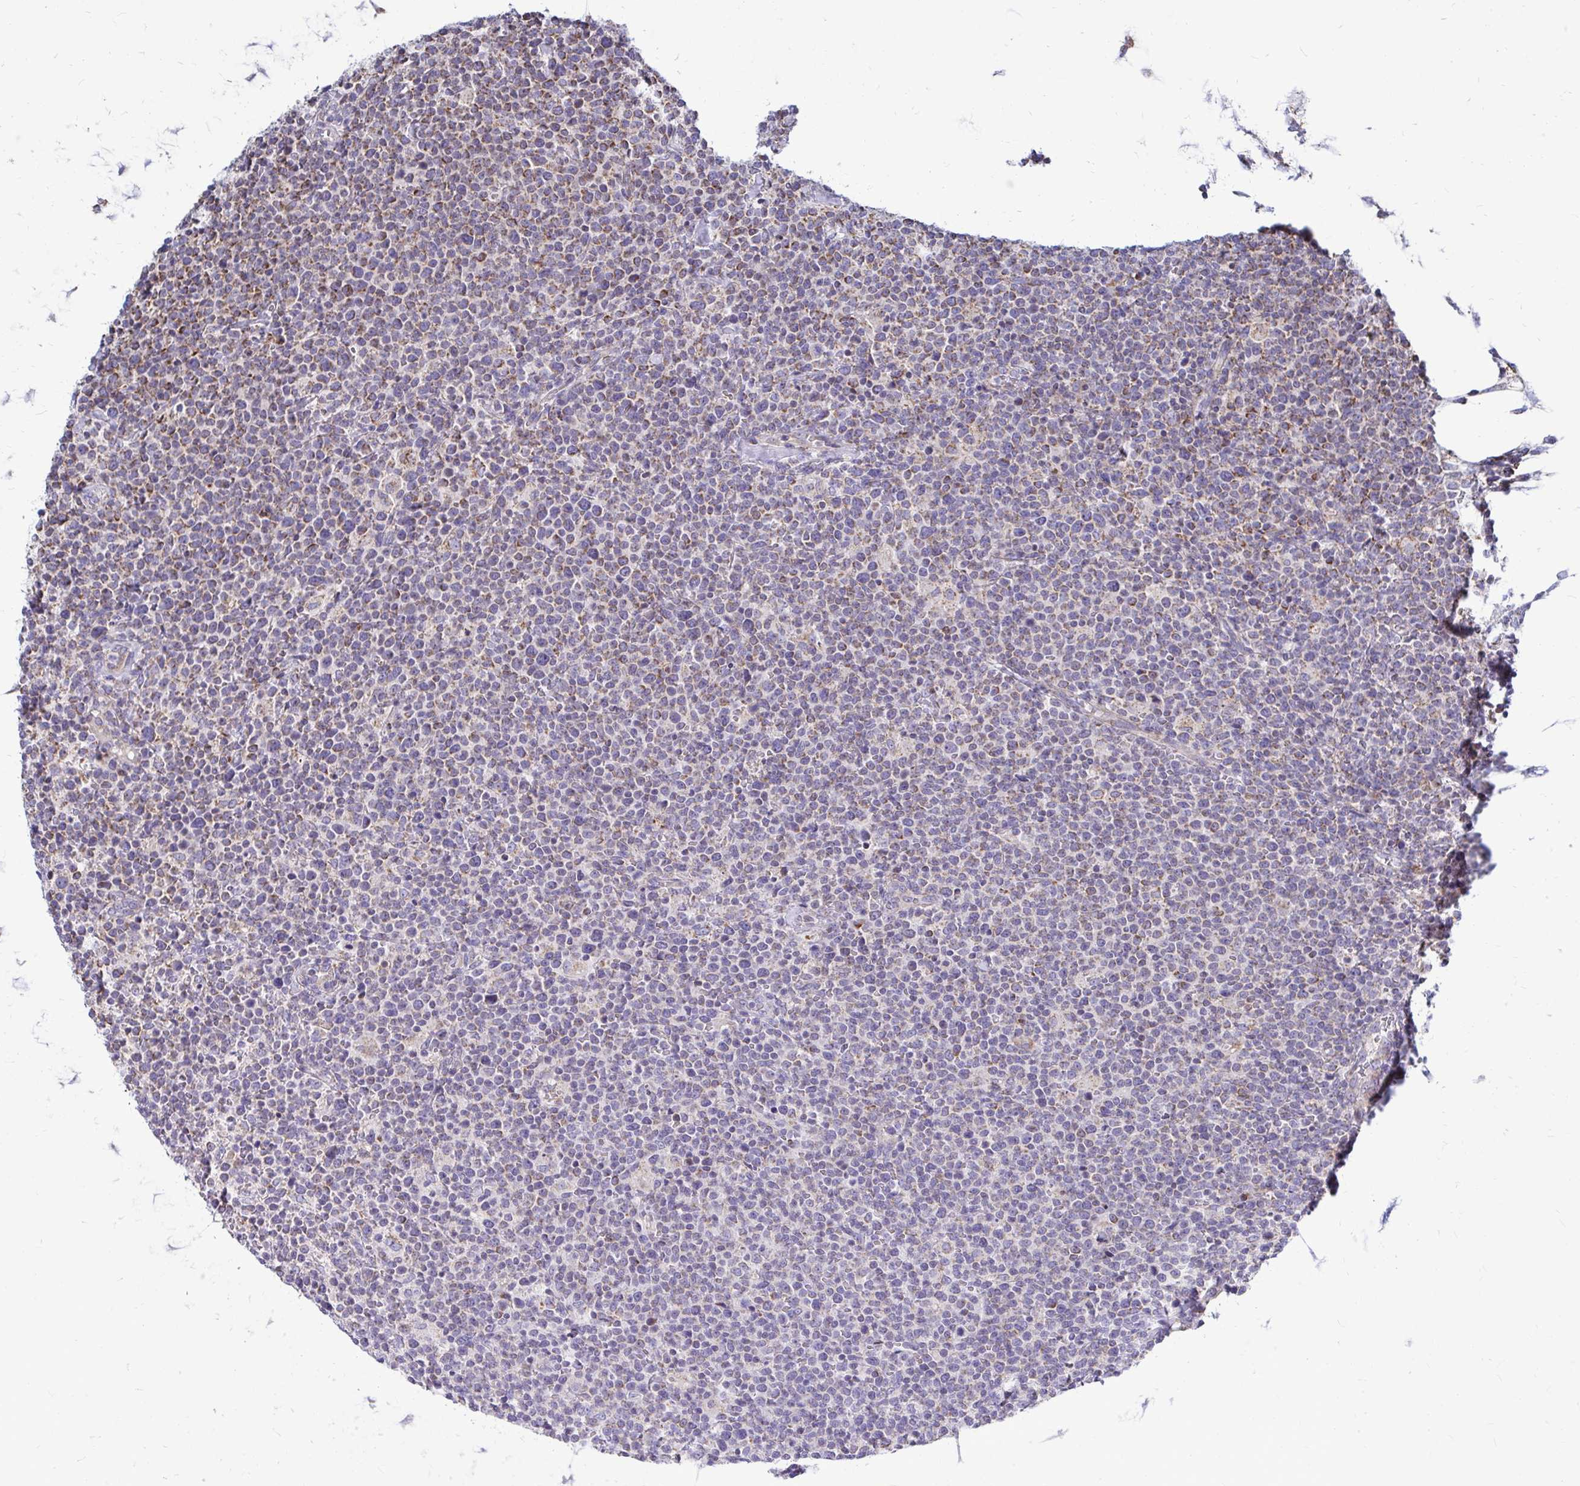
{"staining": {"intensity": "weak", "quantity": "25%-75%", "location": "cytoplasmic/membranous"}, "tissue": "lymphoma", "cell_type": "Tumor cells", "image_type": "cancer", "snomed": [{"axis": "morphology", "description": "Malignant lymphoma, non-Hodgkin's type, High grade"}, {"axis": "topography", "description": "Lymph node"}], "caption": "Weak cytoplasmic/membranous staining for a protein is appreciated in approximately 25%-75% of tumor cells of lymphoma using IHC.", "gene": "OR10R2", "patient": {"sex": "male", "age": 61}}